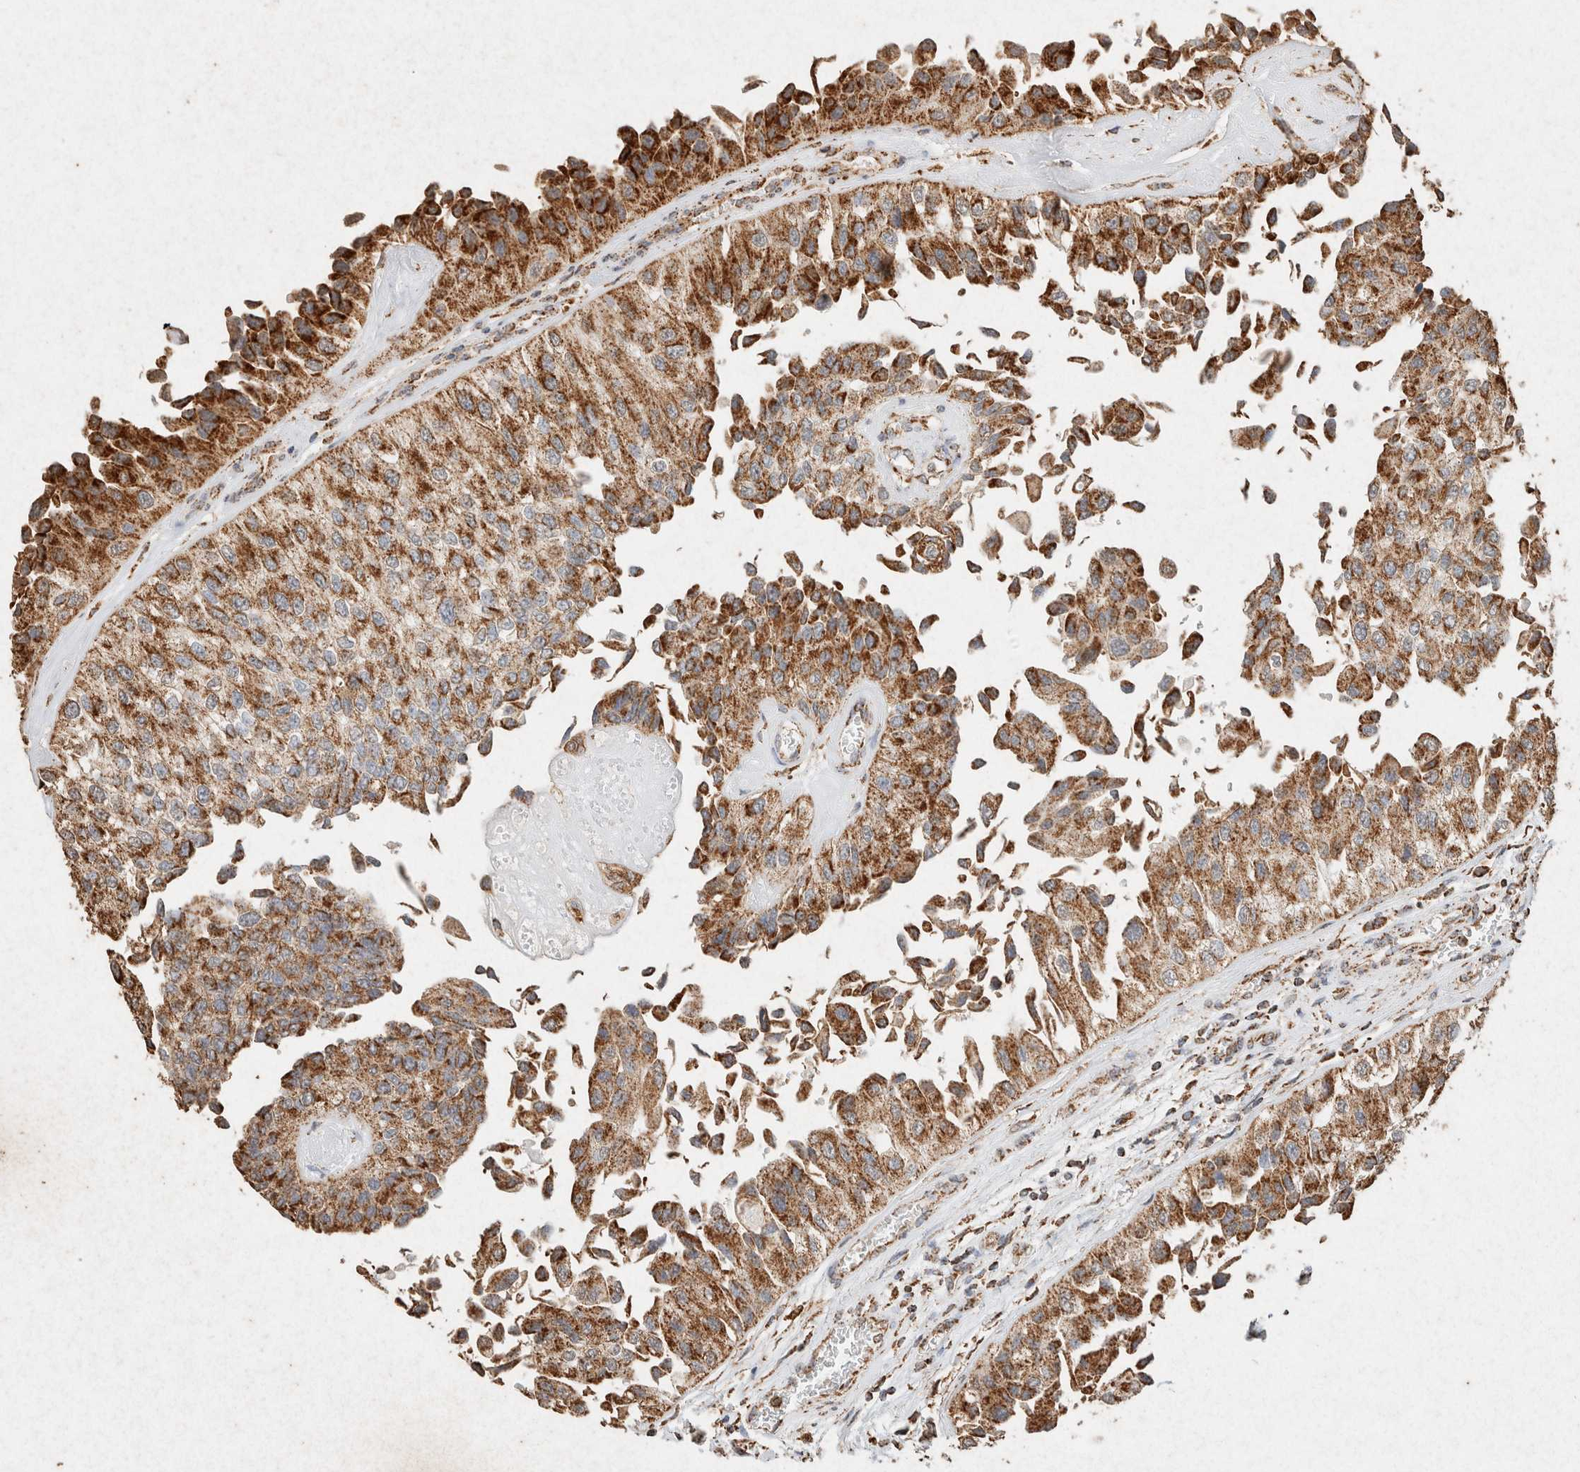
{"staining": {"intensity": "strong", "quantity": ">75%", "location": "cytoplasmic/membranous"}, "tissue": "urothelial cancer", "cell_type": "Tumor cells", "image_type": "cancer", "snomed": [{"axis": "morphology", "description": "Urothelial carcinoma, High grade"}, {"axis": "topography", "description": "Kidney"}, {"axis": "topography", "description": "Urinary bladder"}], "caption": "A high-resolution image shows IHC staining of urothelial cancer, which shows strong cytoplasmic/membranous positivity in about >75% of tumor cells. The protein of interest is stained brown, and the nuclei are stained in blue (DAB IHC with brightfield microscopy, high magnification).", "gene": "SDC2", "patient": {"sex": "male", "age": 77}}